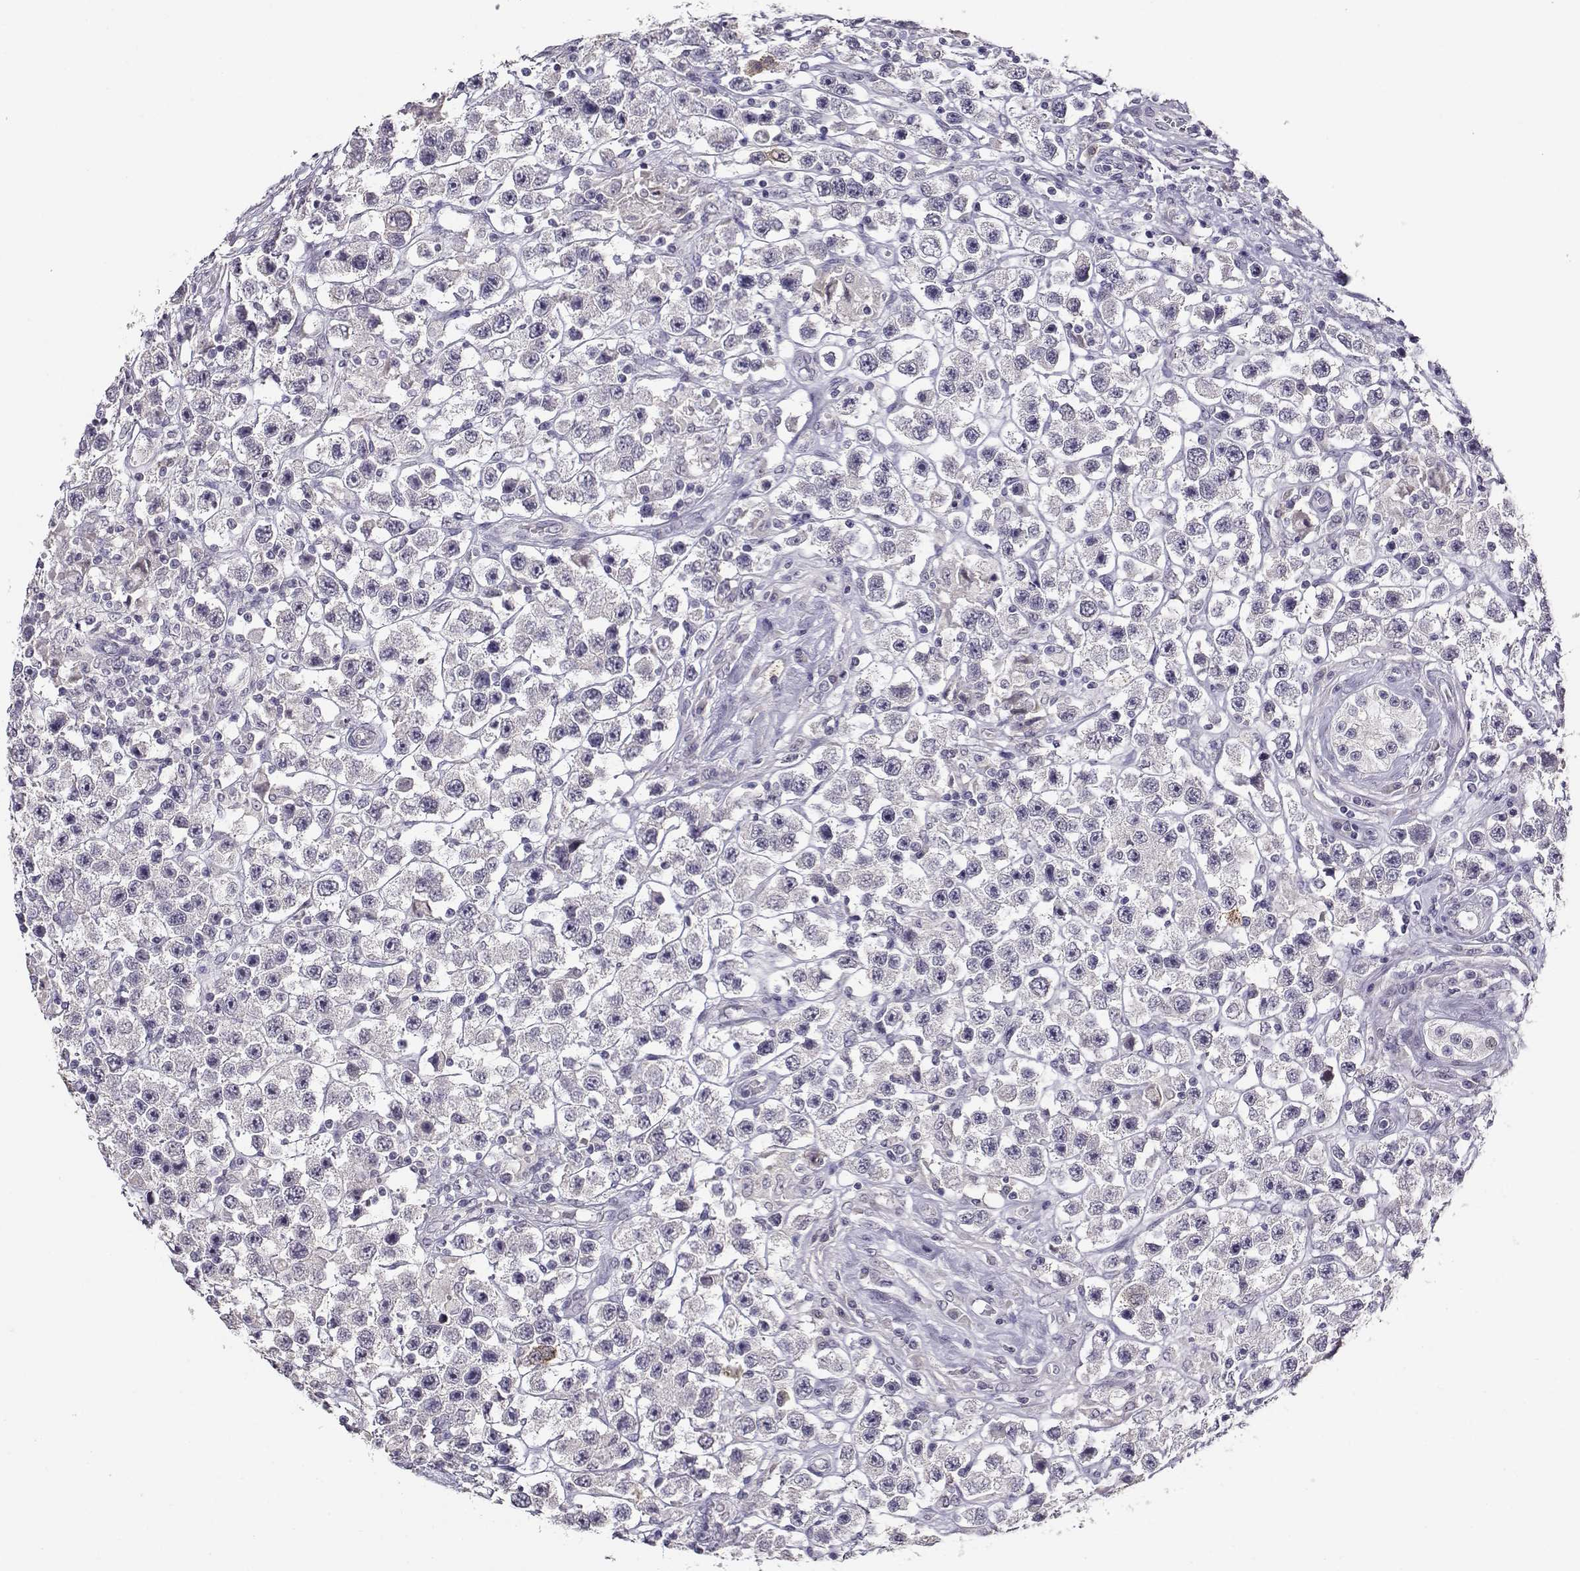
{"staining": {"intensity": "negative", "quantity": "none", "location": "none"}, "tissue": "testis cancer", "cell_type": "Tumor cells", "image_type": "cancer", "snomed": [{"axis": "morphology", "description": "Seminoma, NOS"}, {"axis": "topography", "description": "Testis"}], "caption": "Tumor cells show no significant protein positivity in testis cancer (seminoma).", "gene": "RHOXF2", "patient": {"sex": "male", "age": 45}}